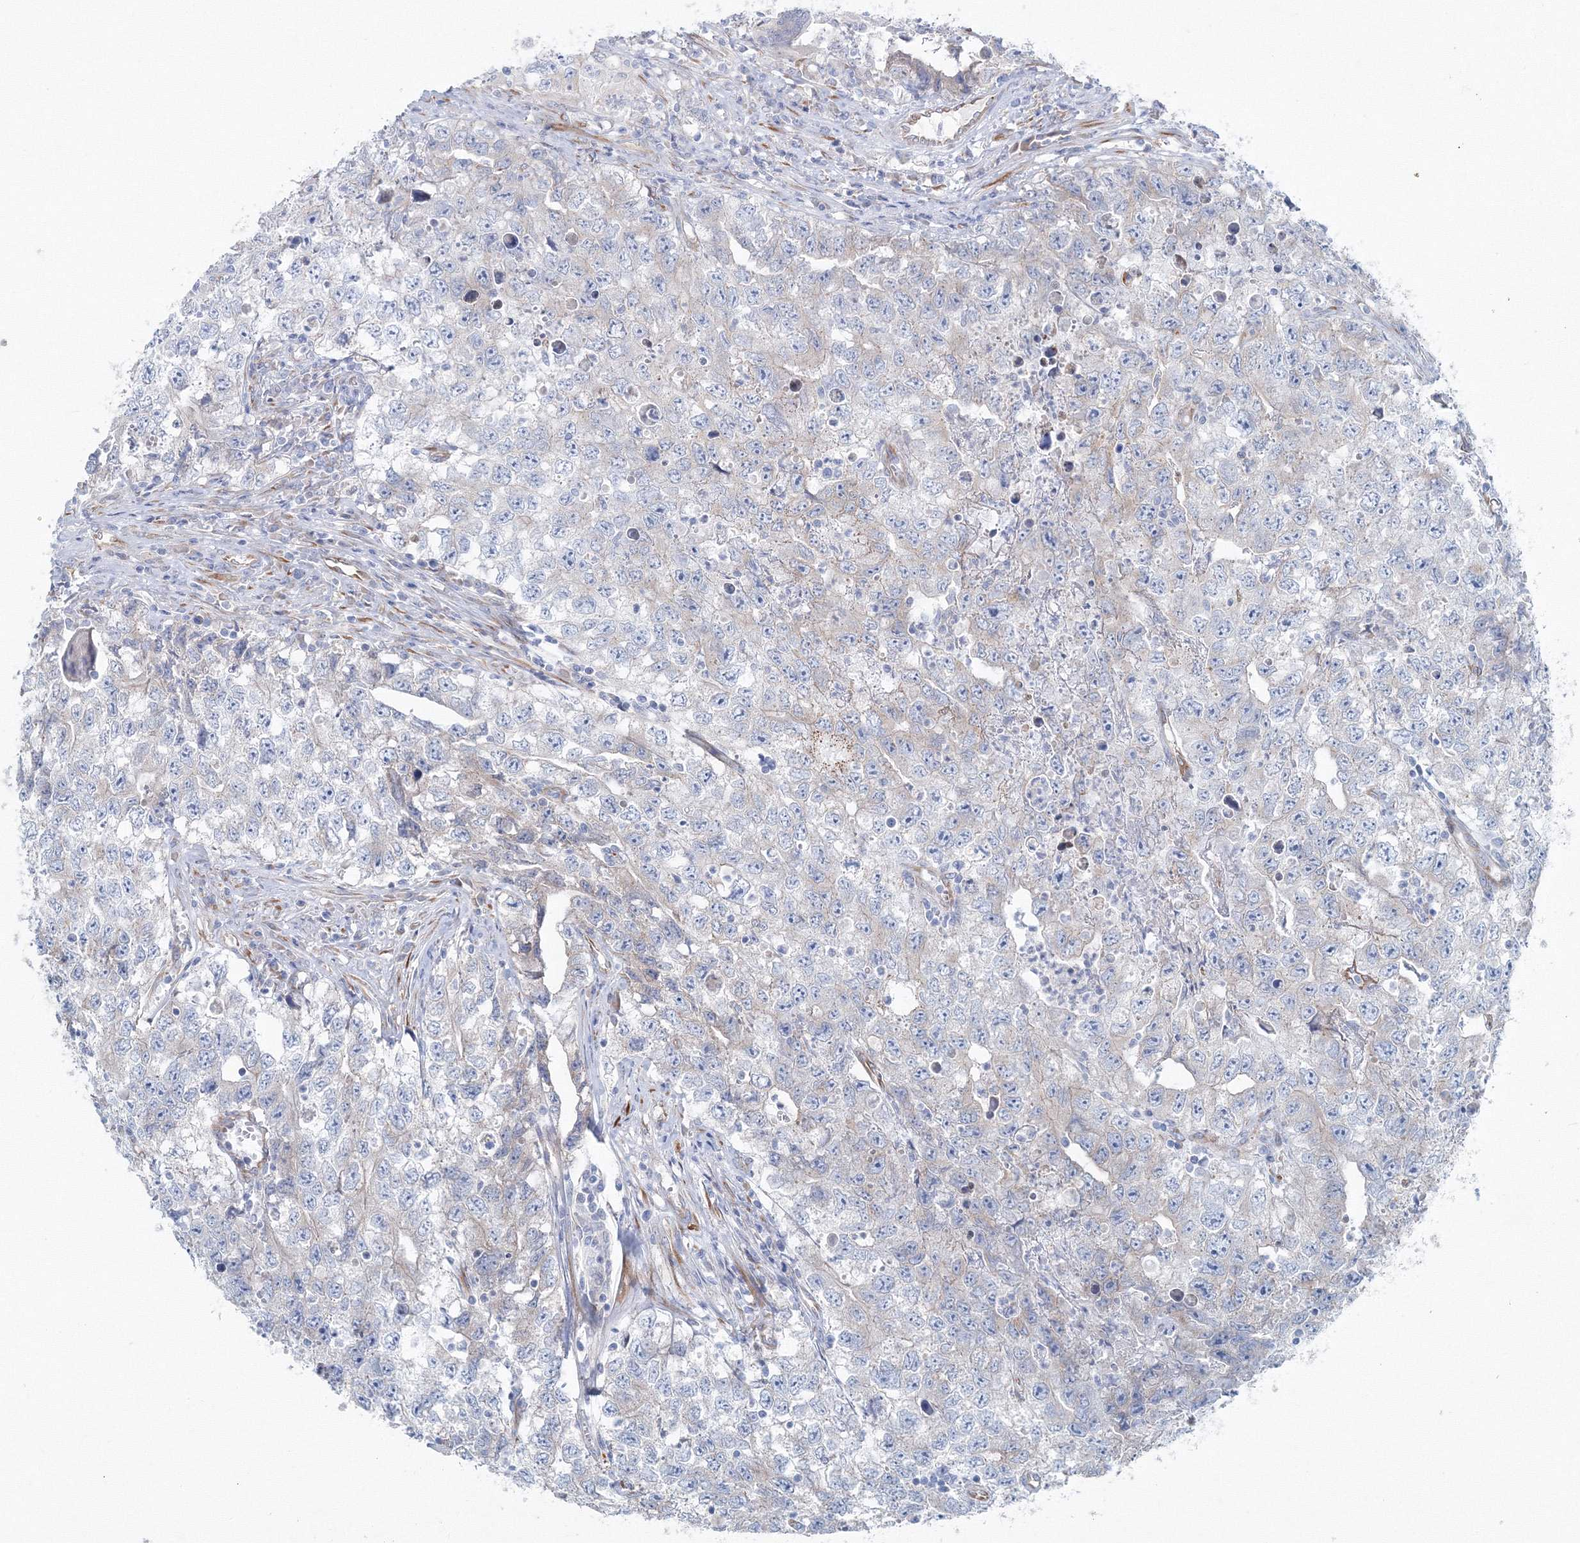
{"staining": {"intensity": "negative", "quantity": "none", "location": "none"}, "tissue": "testis cancer", "cell_type": "Tumor cells", "image_type": "cancer", "snomed": [{"axis": "morphology", "description": "Seminoma, NOS"}, {"axis": "morphology", "description": "Carcinoma, Embryonal, NOS"}, {"axis": "topography", "description": "Testis"}], "caption": "An immunohistochemistry (IHC) histopathology image of testis cancer is shown. There is no staining in tumor cells of testis cancer.", "gene": "RCN1", "patient": {"sex": "male", "age": 43}}